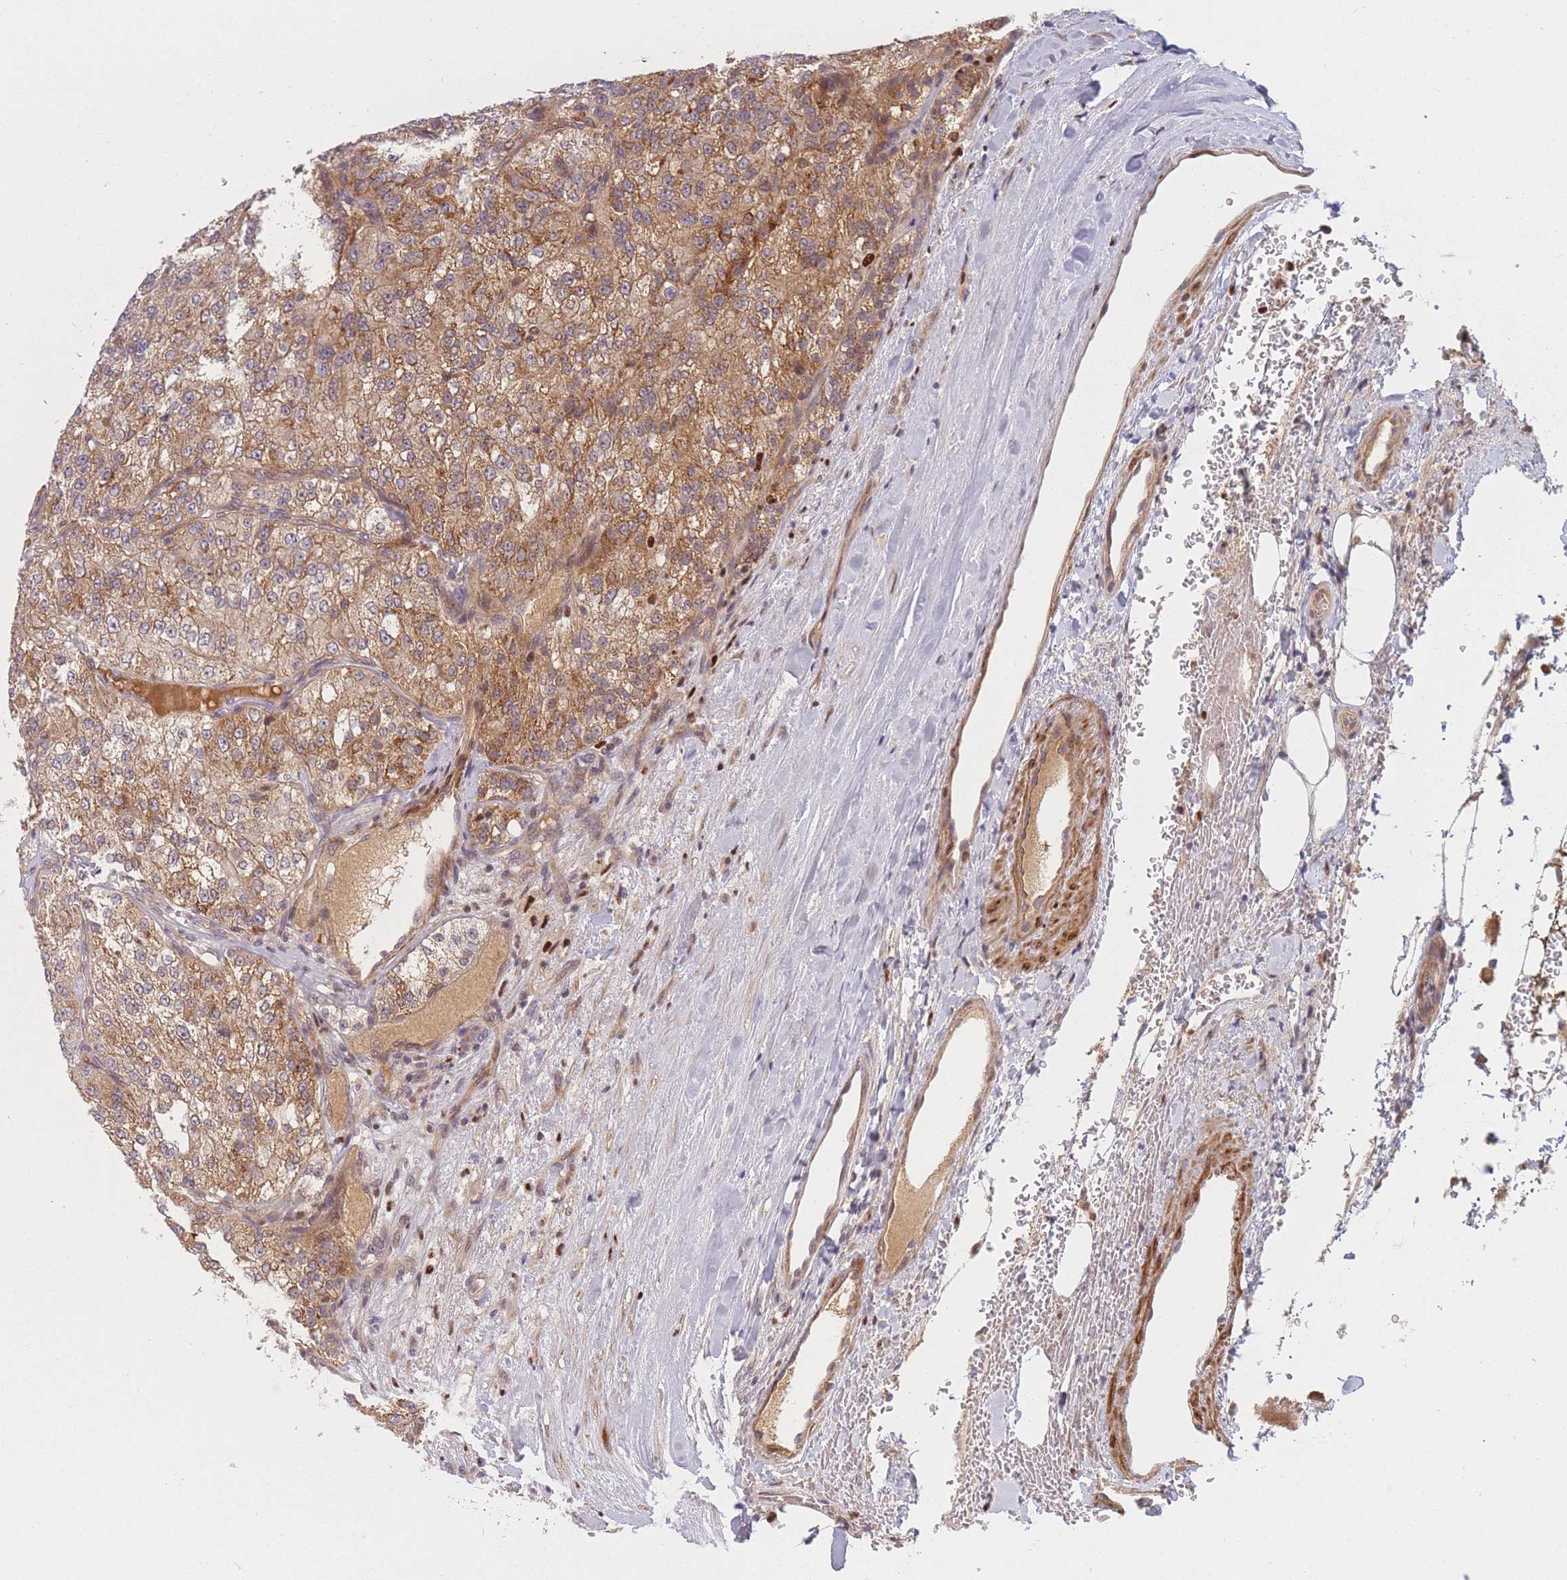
{"staining": {"intensity": "moderate", "quantity": "25%-75%", "location": "cytoplasmic/membranous"}, "tissue": "renal cancer", "cell_type": "Tumor cells", "image_type": "cancer", "snomed": [{"axis": "morphology", "description": "Adenocarcinoma, NOS"}, {"axis": "topography", "description": "Kidney"}], "caption": "Immunohistochemical staining of renal cancer (adenocarcinoma) demonstrates moderate cytoplasmic/membranous protein positivity in about 25%-75% of tumor cells.", "gene": "FAM153A", "patient": {"sex": "female", "age": 63}}